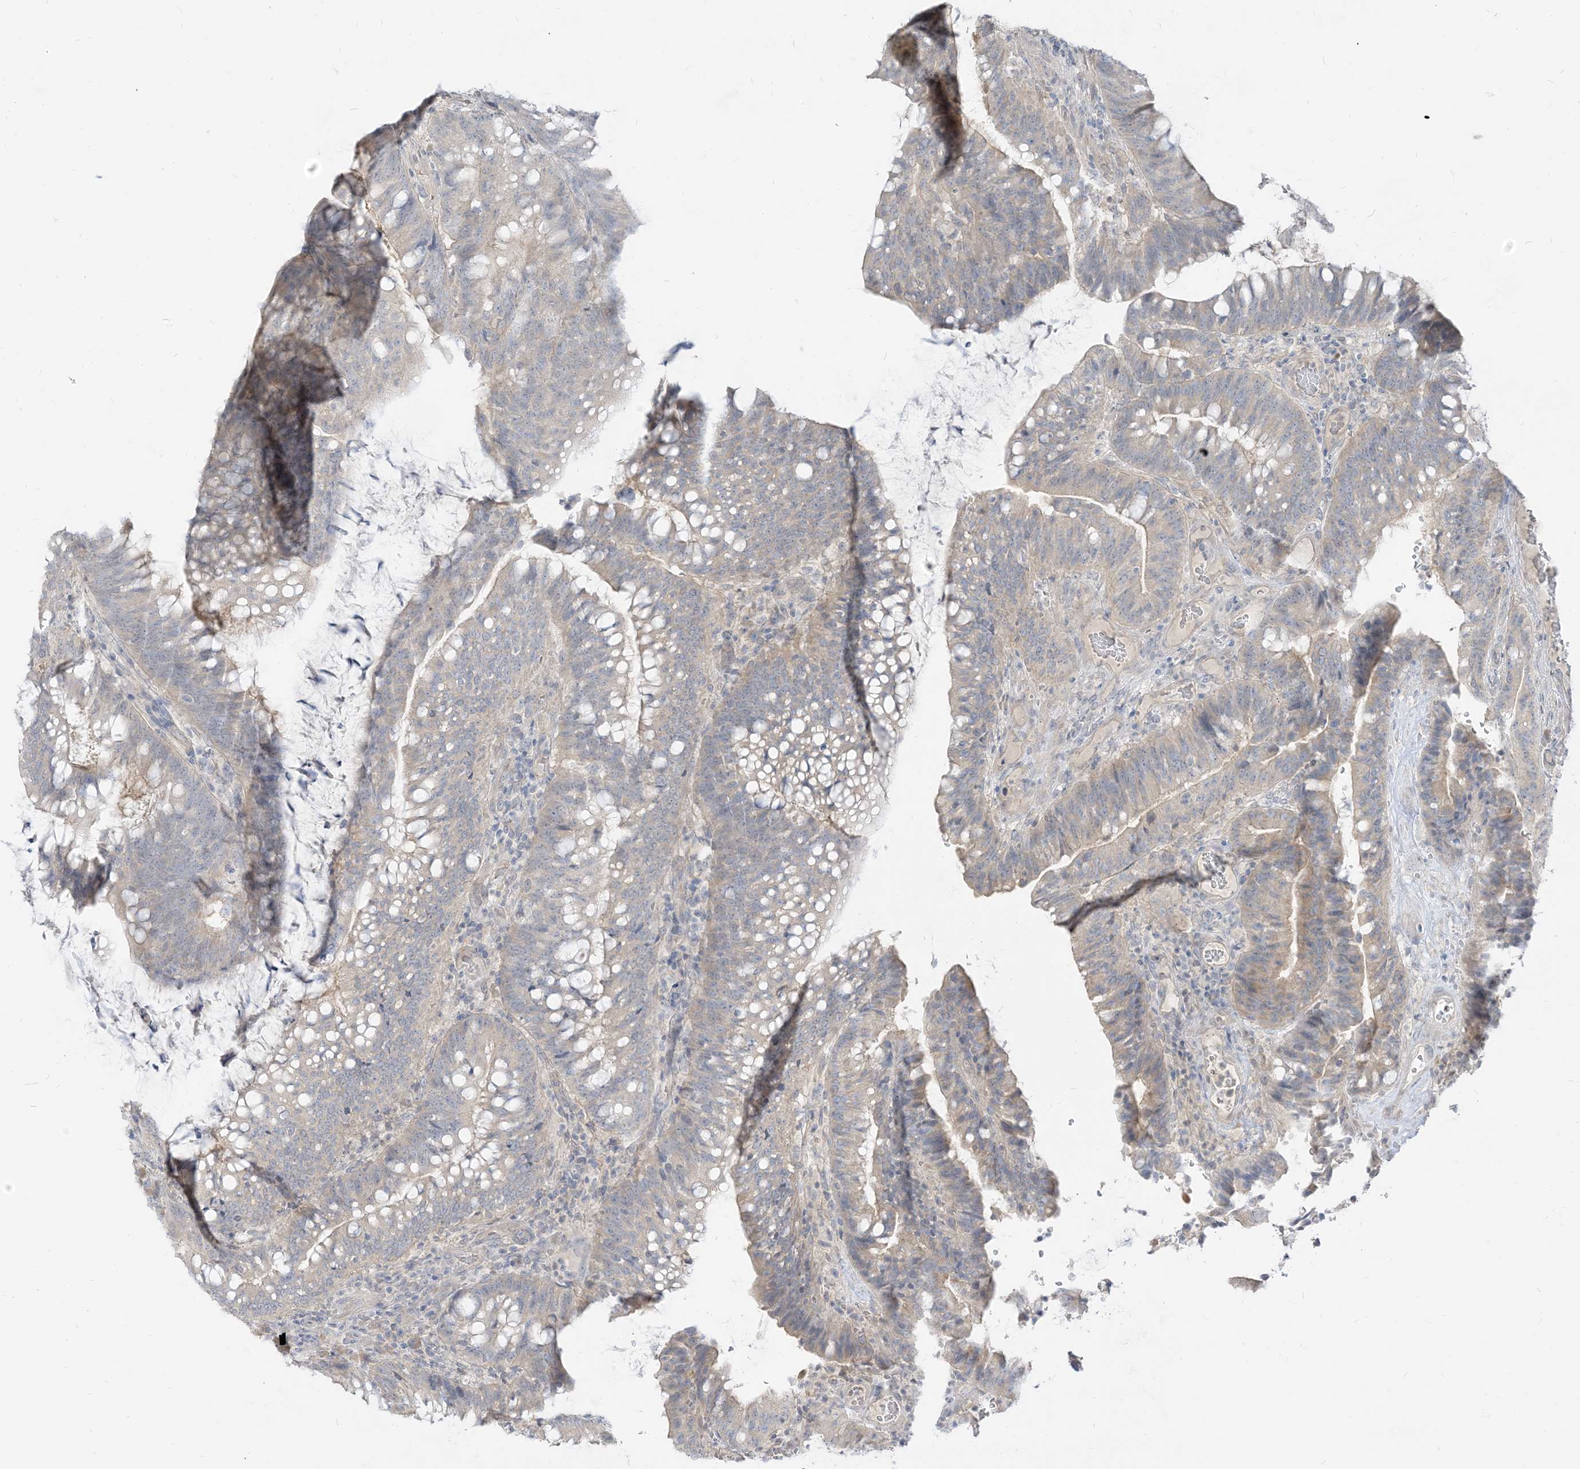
{"staining": {"intensity": "negative", "quantity": "none", "location": "none"}, "tissue": "colorectal cancer", "cell_type": "Tumor cells", "image_type": "cancer", "snomed": [{"axis": "morphology", "description": "Adenocarcinoma, NOS"}, {"axis": "topography", "description": "Colon"}], "caption": "High magnification brightfield microscopy of adenocarcinoma (colorectal) stained with DAB (brown) and counterstained with hematoxylin (blue): tumor cells show no significant positivity. (Stains: DAB (3,3'-diaminobenzidine) immunohistochemistry (IHC) with hematoxylin counter stain, Microscopy: brightfield microscopy at high magnification).", "gene": "TBCC", "patient": {"sex": "female", "age": 66}}